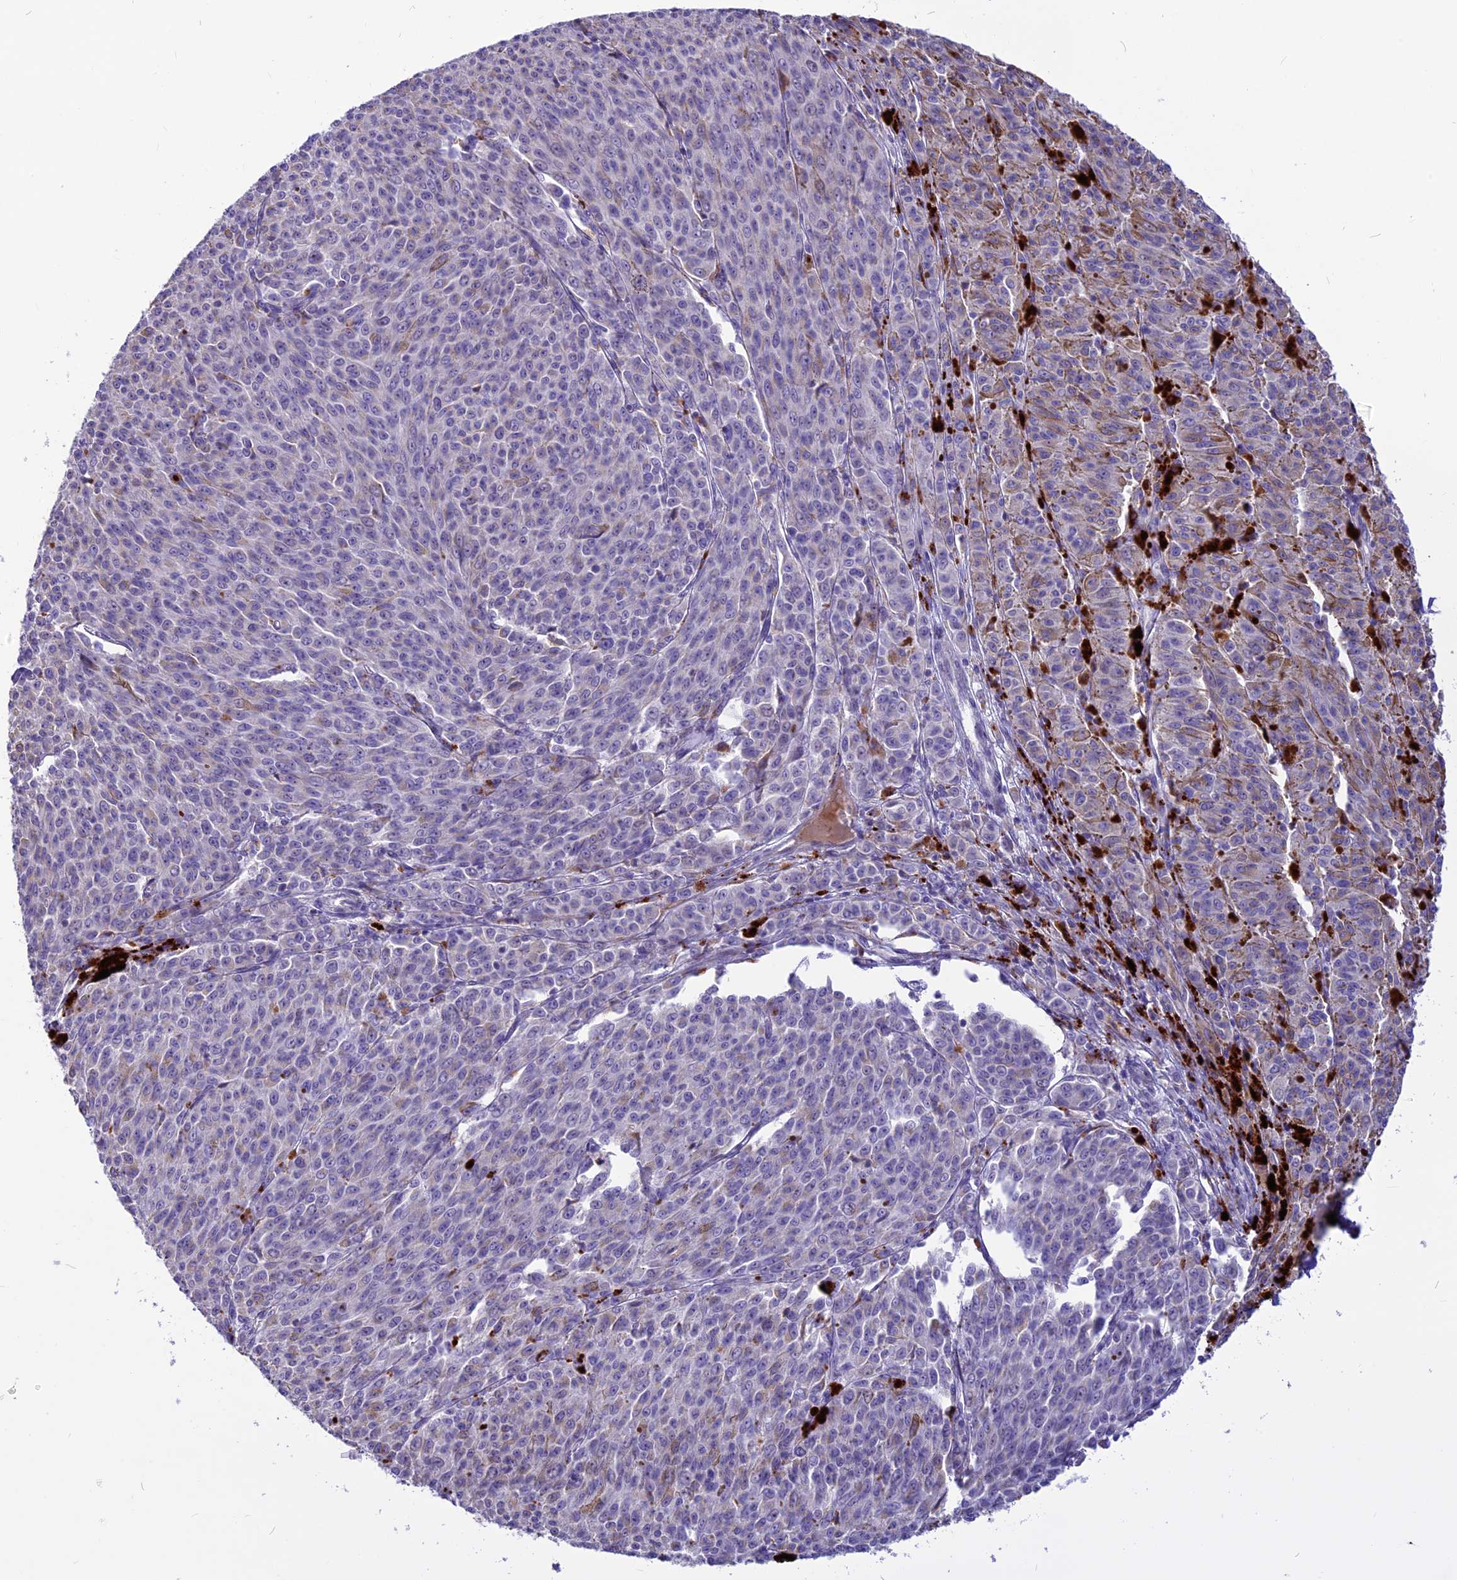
{"staining": {"intensity": "moderate", "quantity": ">75%", "location": "cytoplasmic/membranous"}, "tissue": "melanoma", "cell_type": "Tumor cells", "image_type": "cancer", "snomed": [{"axis": "morphology", "description": "Malignant melanoma, NOS"}, {"axis": "topography", "description": "Skin"}], "caption": "This histopathology image exhibits IHC staining of human melanoma, with medium moderate cytoplasmic/membranous expression in approximately >75% of tumor cells.", "gene": "THRSP", "patient": {"sex": "female", "age": 52}}